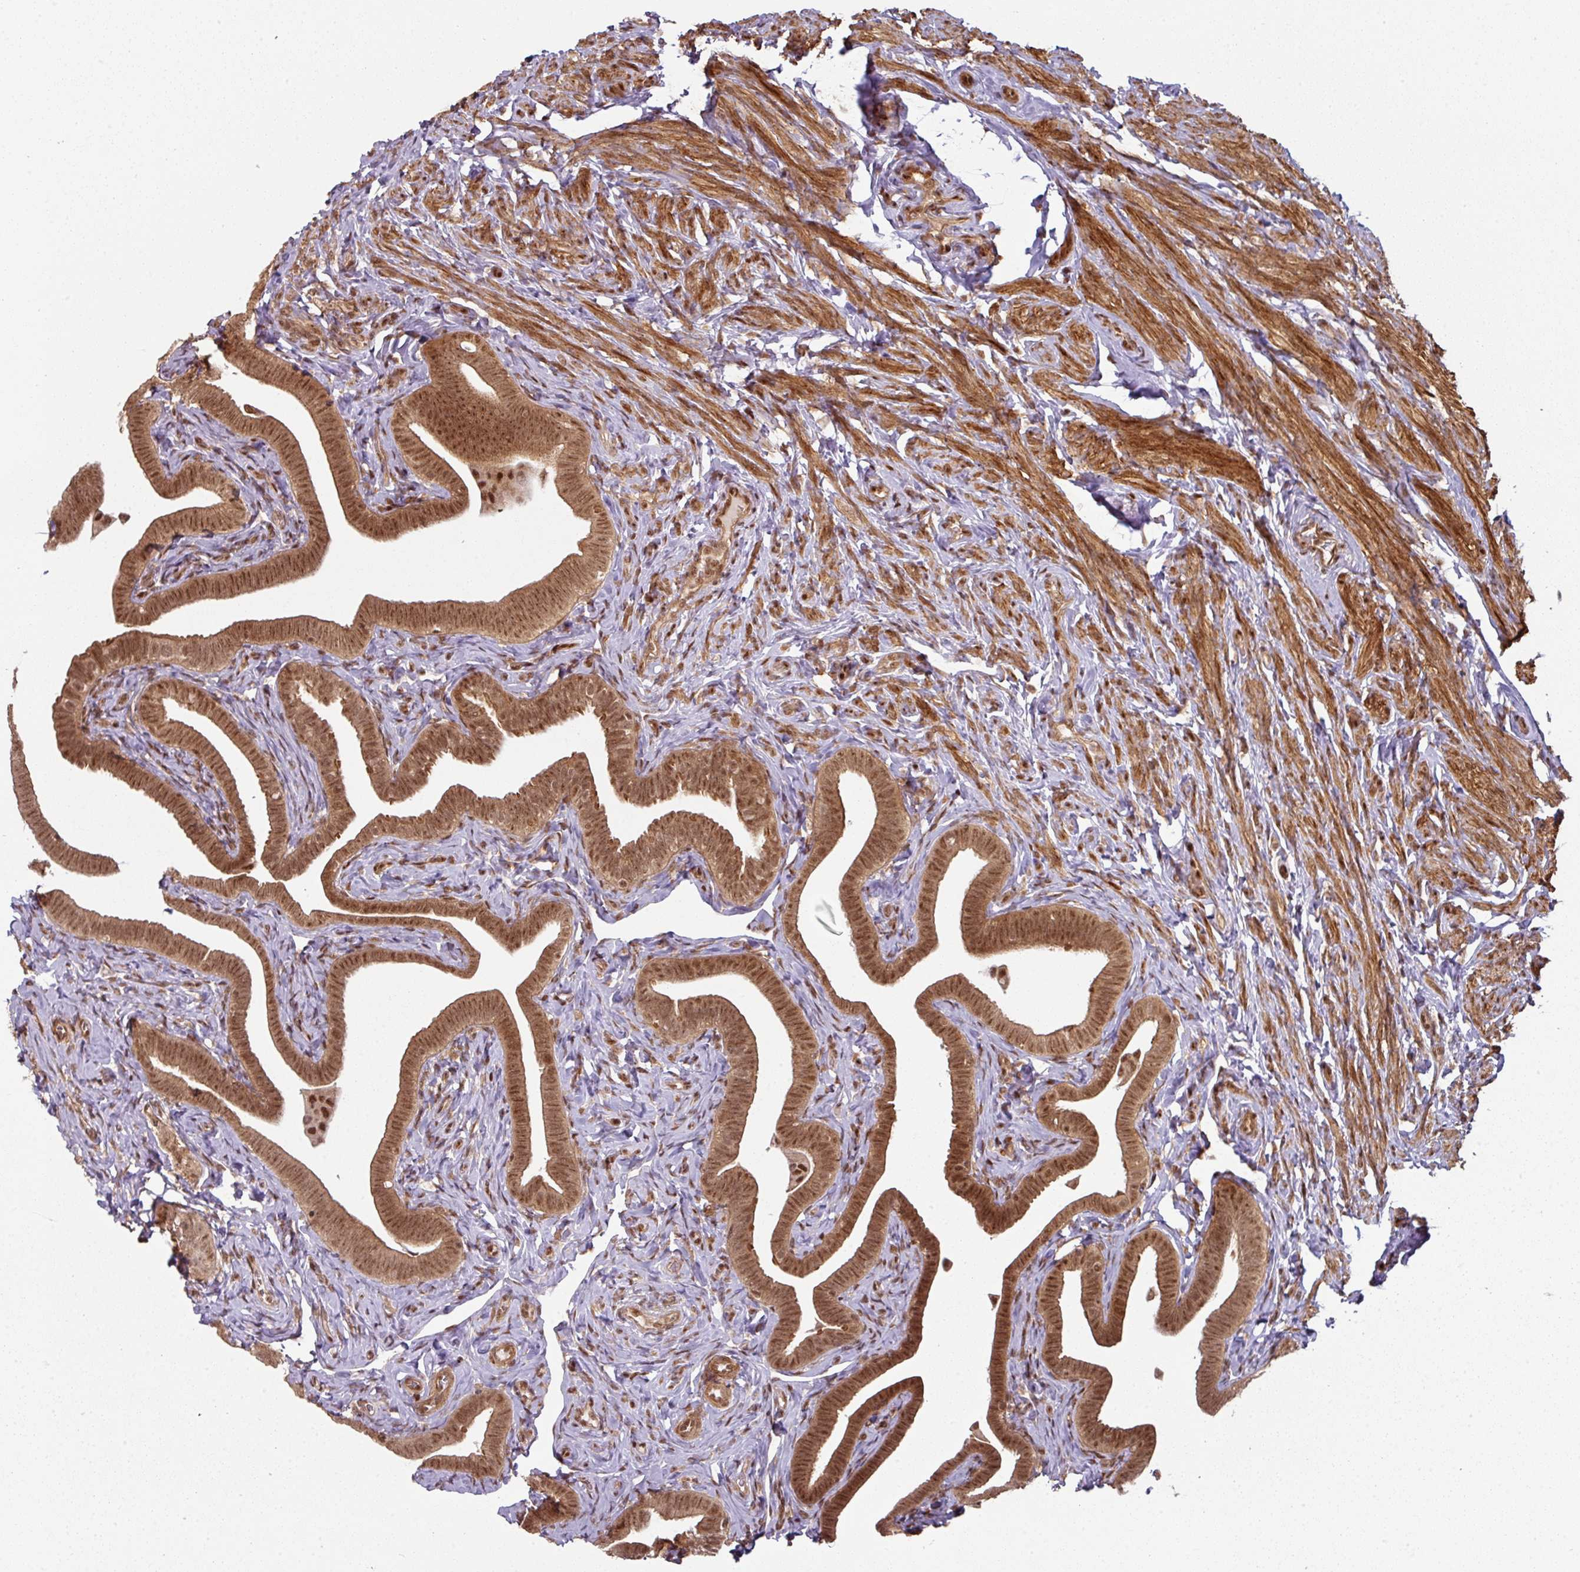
{"staining": {"intensity": "moderate", "quantity": ">75%", "location": "cytoplasmic/membranous,nuclear"}, "tissue": "fallopian tube", "cell_type": "Glandular cells", "image_type": "normal", "snomed": [{"axis": "morphology", "description": "Normal tissue, NOS"}, {"axis": "topography", "description": "Fallopian tube"}], "caption": "The micrograph exhibits a brown stain indicating the presence of a protein in the cytoplasmic/membranous,nuclear of glandular cells in fallopian tube. Immunohistochemistry stains the protein in brown and the nuclei are stained blue.", "gene": "SIK3", "patient": {"sex": "female", "age": 69}}